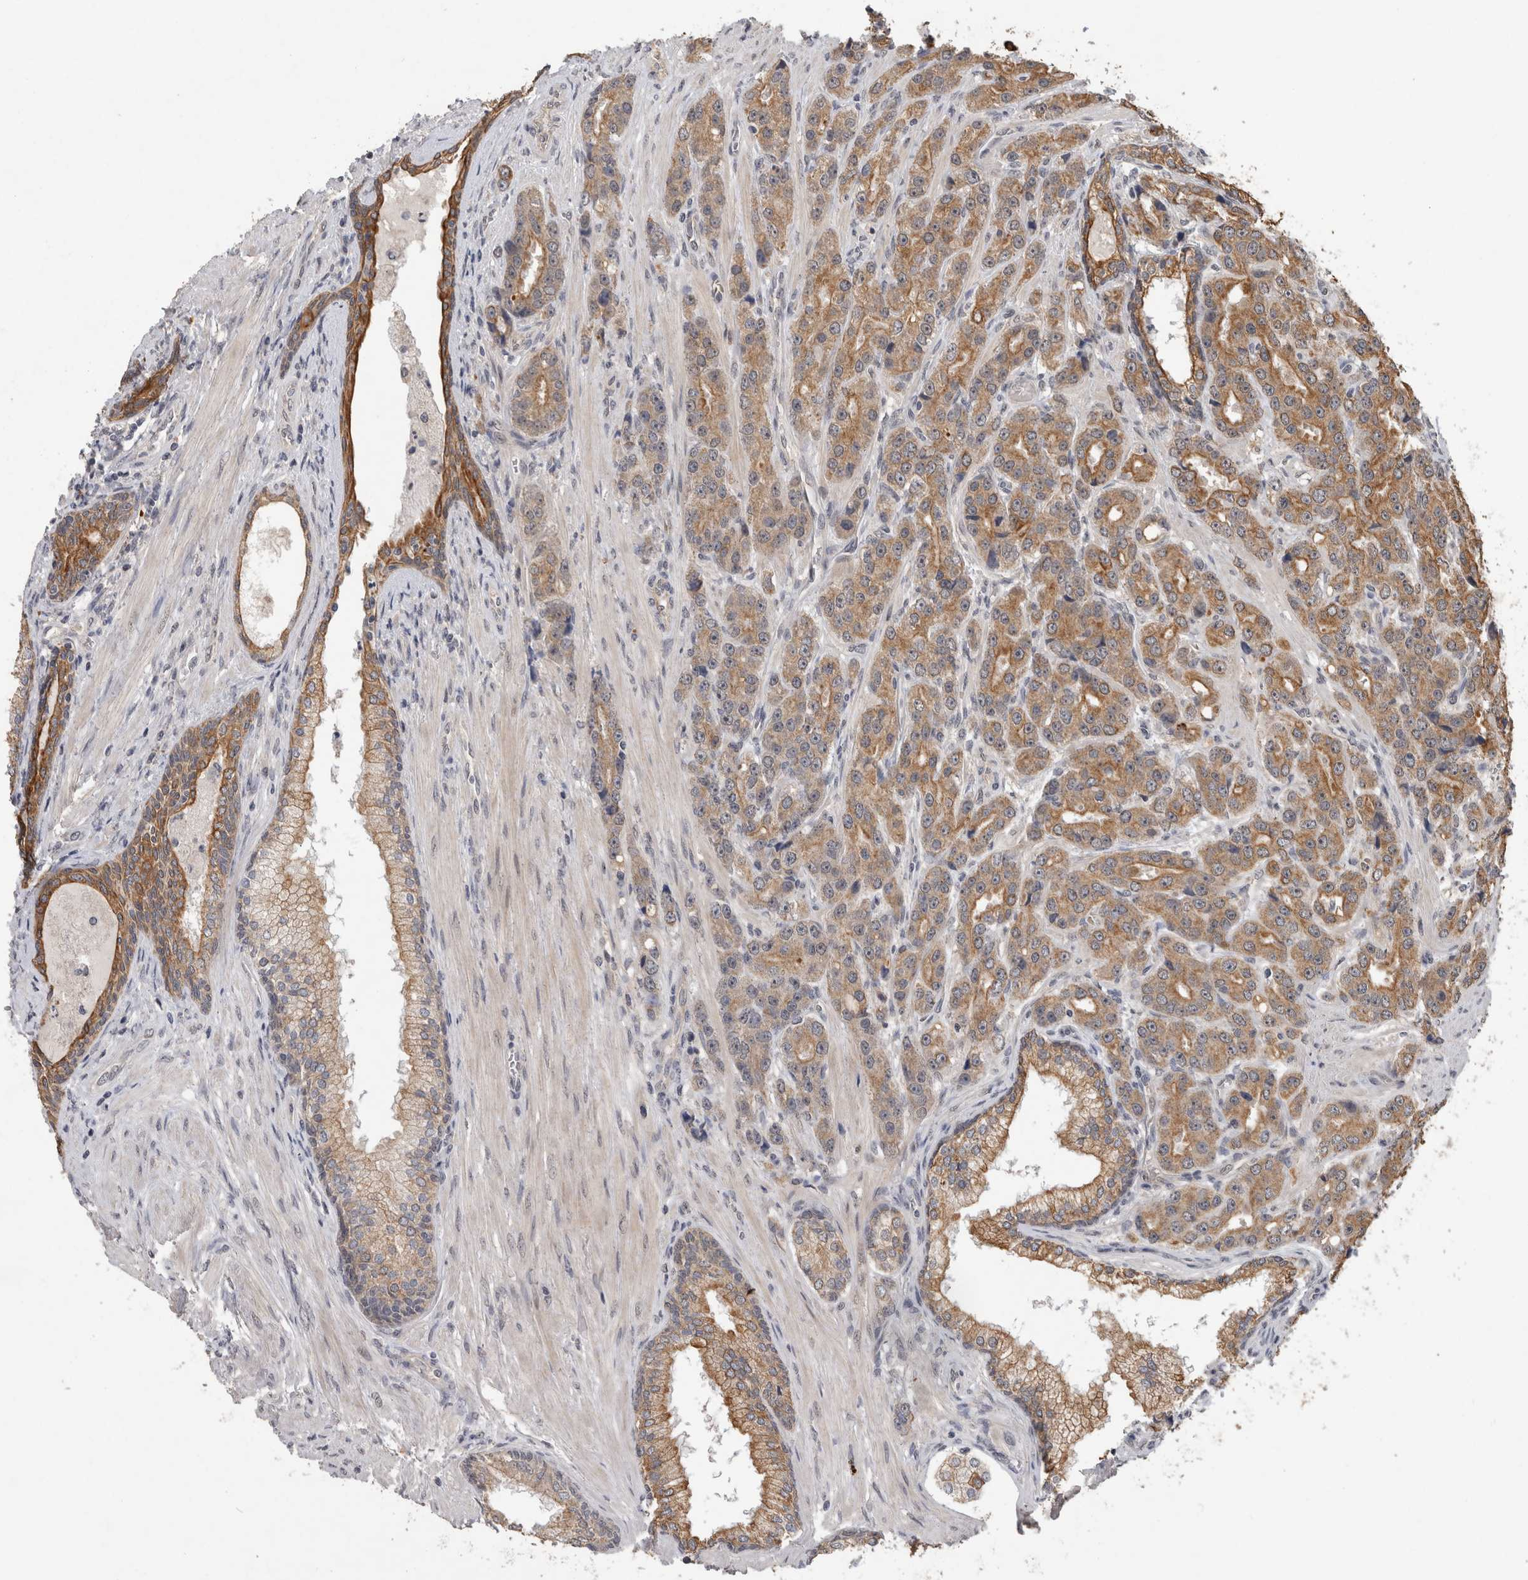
{"staining": {"intensity": "moderate", "quantity": ">75%", "location": "cytoplasmic/membranous"}, "tissue": "prostate cancer", "cell_type": "Tumor cells", "image_type": "cancer", "snomed": [{"axis": "morphology", "description": "Adenocarcinoma, High grade"}, {"axis": "topography", "description": "Prostate"}], "caption": "This is an image of immunohistochemistry (IHC) staining of prostate cancer, which shows moderate expression in the cytoplasmic/membranous of tumor cells.", "gene": "RHPN1", "patient": {"sex": "male", "age": 60}}